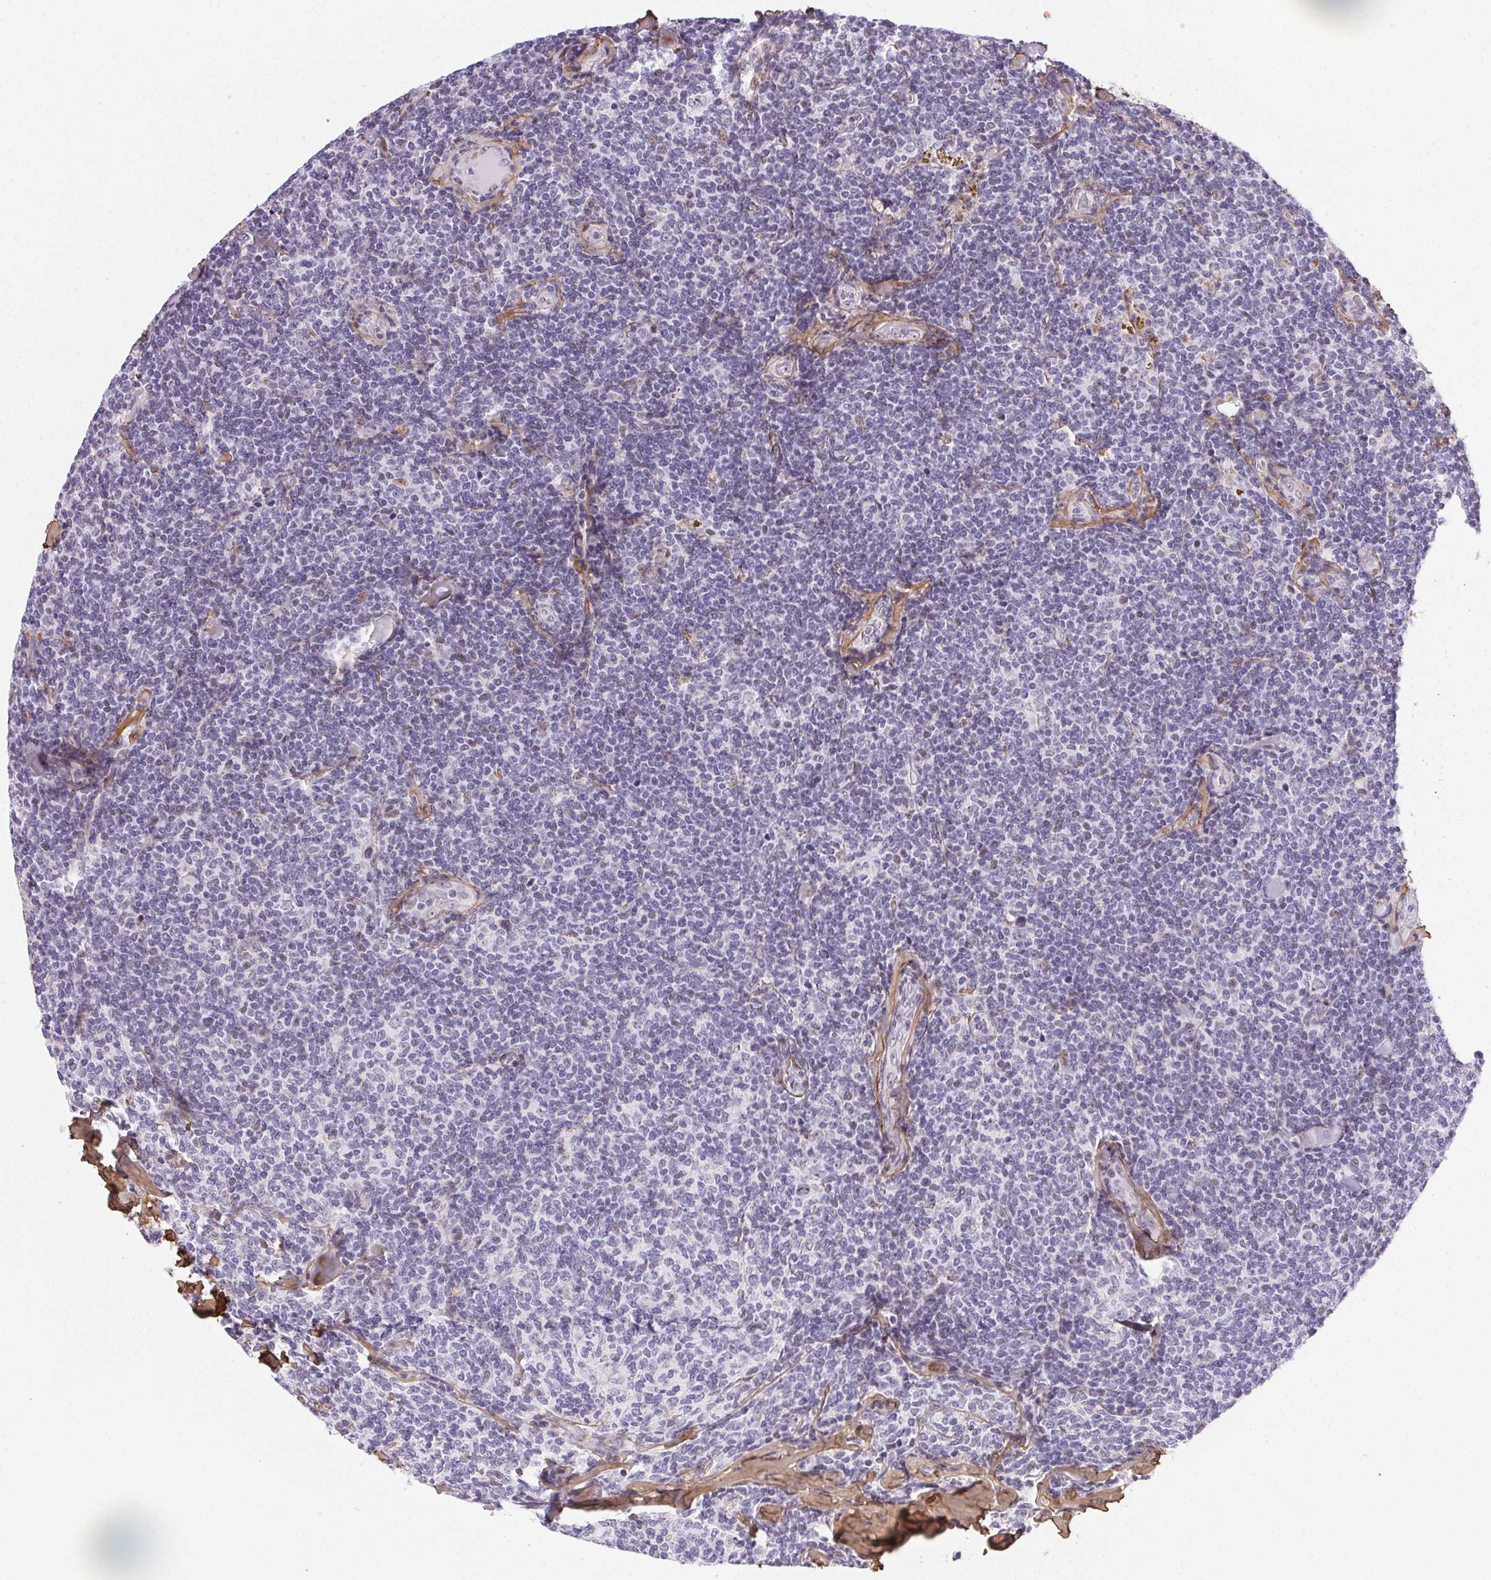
{"staining": {"intensity": "negative", "quantity": "none", "location": "none"}, "tissue": "lymphoma", "cell_type": "Tumor cells", "image_type": "cancer", "snomed": [{"axis": "morphology", "description": "Malignant lymphoma, non-Hodgkin's type, Low grade"}, {"axis": "topography", "description": "Lymph node"}], "caption": "The image shows no staining of tumor cells in lymphoma. (DAB immunohistochemistry visualized using brightfield microscopy, high magnification).", "gene": "PDZD2", "patient": {"sex": "female", "age": 56}}